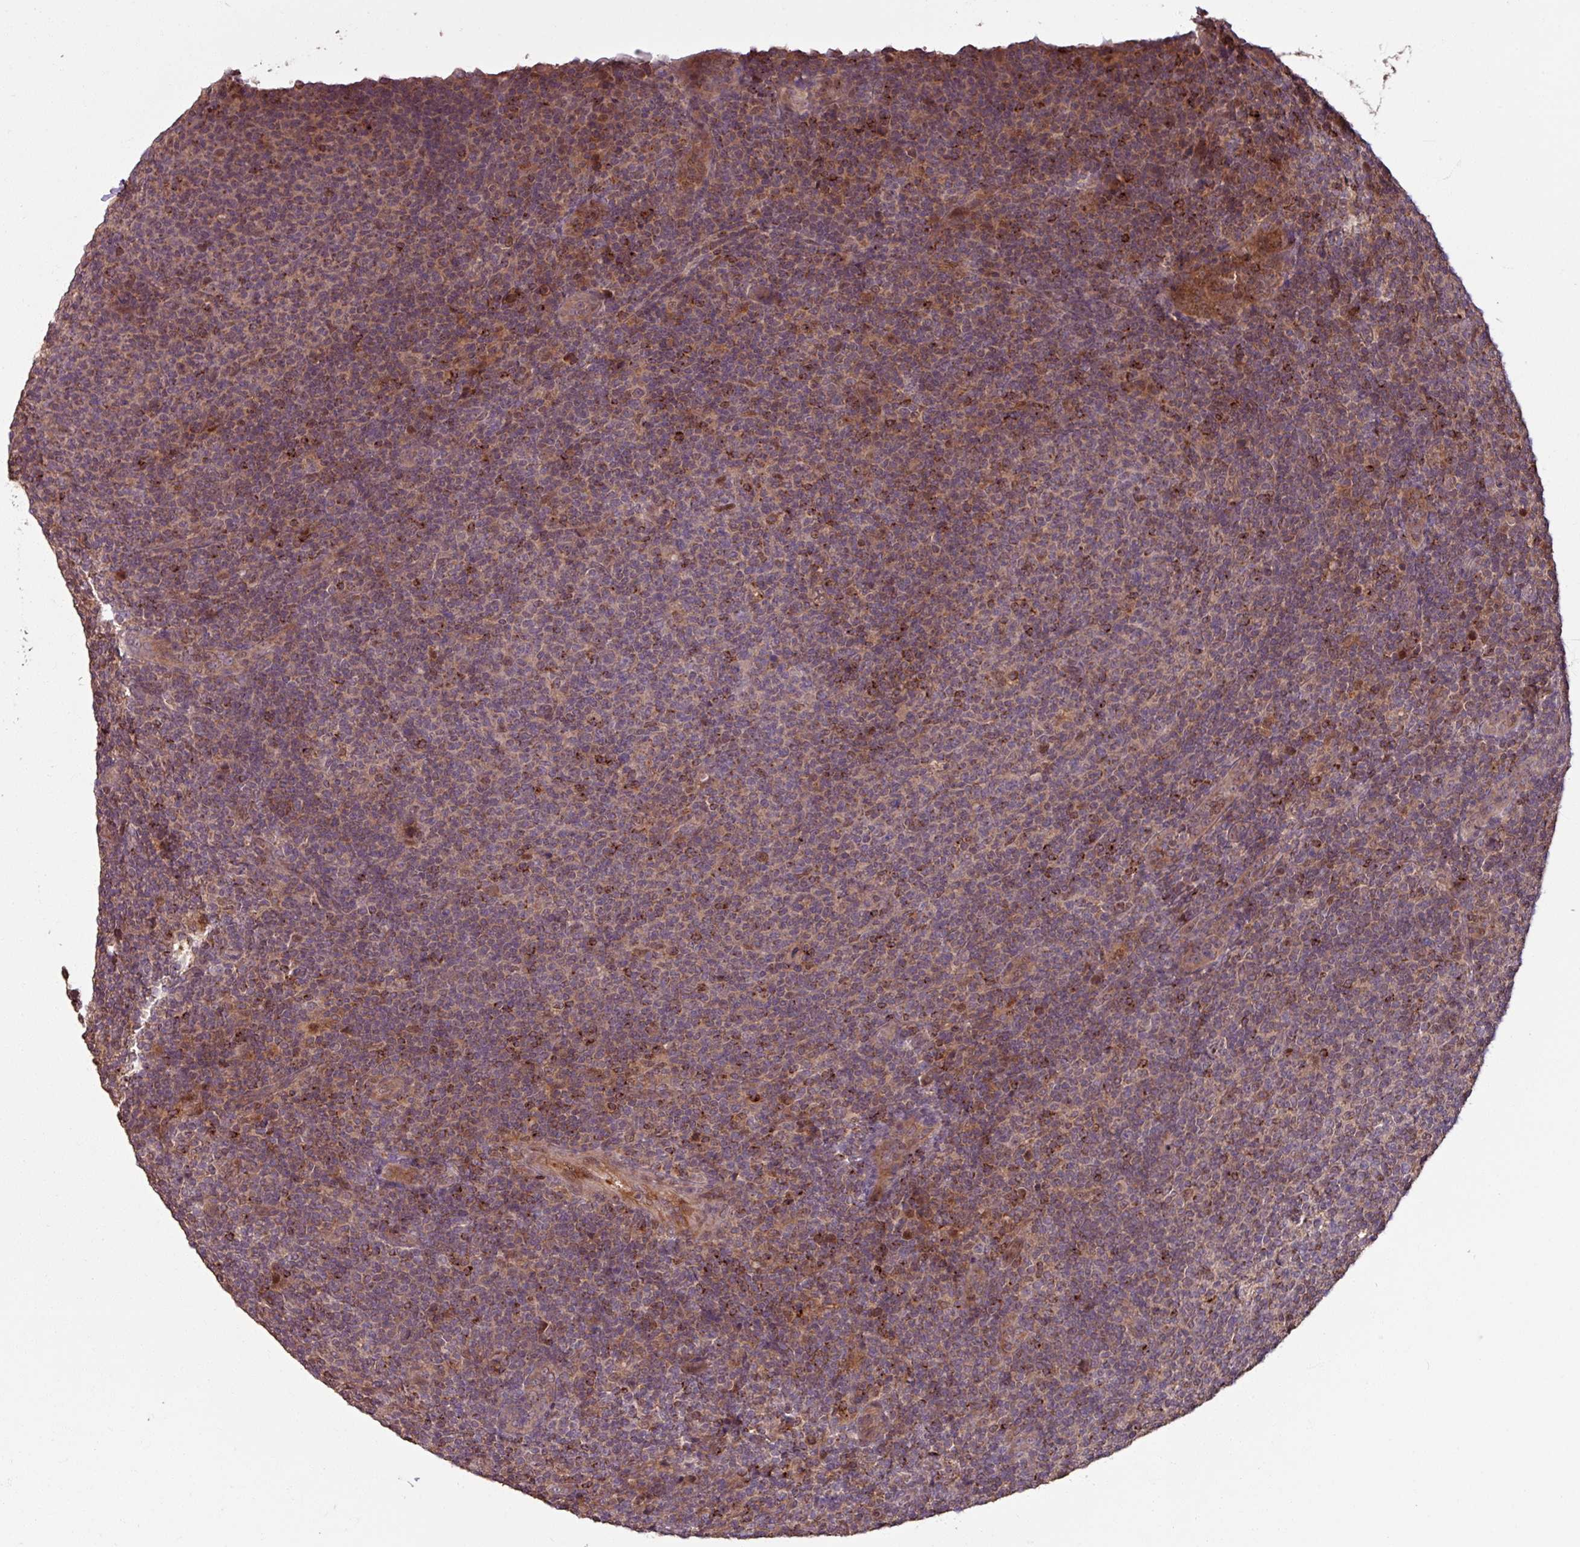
{"staining": {"intensity": "moderate", "quantity": "<25%", "location": "cytoplasmic/membranous"}, "tissue": "lymphoma", "cell_type": "Tumor cells", "image_type": "cancer", "snomed": [{"axis": "morphology", "description": "Malignant lymphoma, non-Hodgkin's type, Low grade"}, {"axis": "topography", "description": "Lymph node"}], "caption": "A micrograph of lymphoma stained for a protein exhibits moderate cytoplasmic/membranous brown staining in tumor cells.", "gene": "OR6B1", "patient": {"sex": "male", "age": 66}}